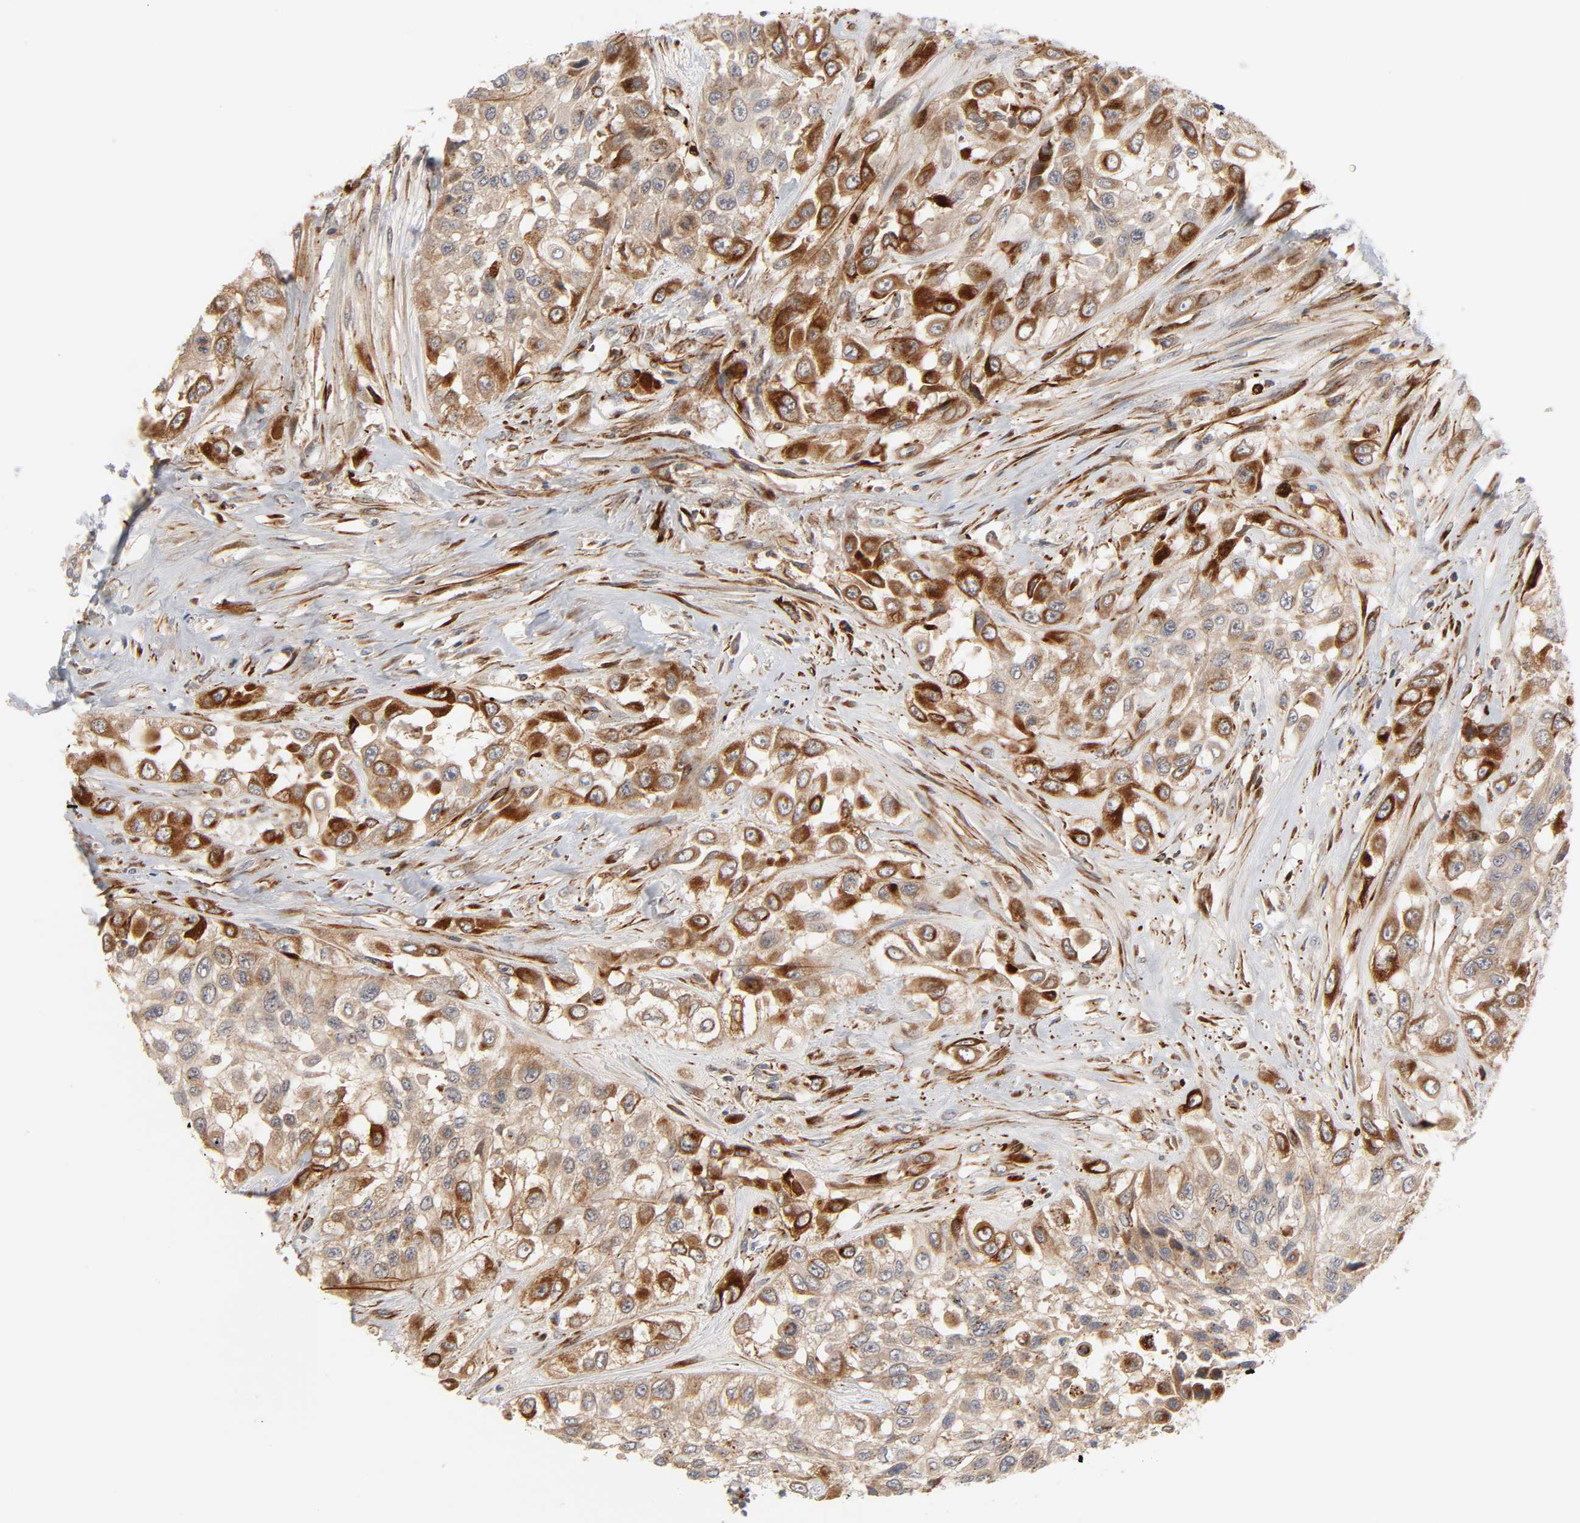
{"staining": {"intensity": "moderate", "quantity": ">75%", "location": "cytoplasmic/membranous"}, "tissue": "urothelial cancer", "cell_type": "Tumor cells", "image_type": "cancer", "snomed": [{"axis": "morphology", "description": "Urothelial carcinoma, High grade"}, {"axis": "topography", "description": "Urinary bladder"}], "caption": "A medium amount of moderate cytoplasmic/membranous staining is seen in about >75% of tumor cells in urothelial carcinoma (high-grade) tissue.", "gene": "REEP6", "patient": {"sex": "male", "age": 57}}